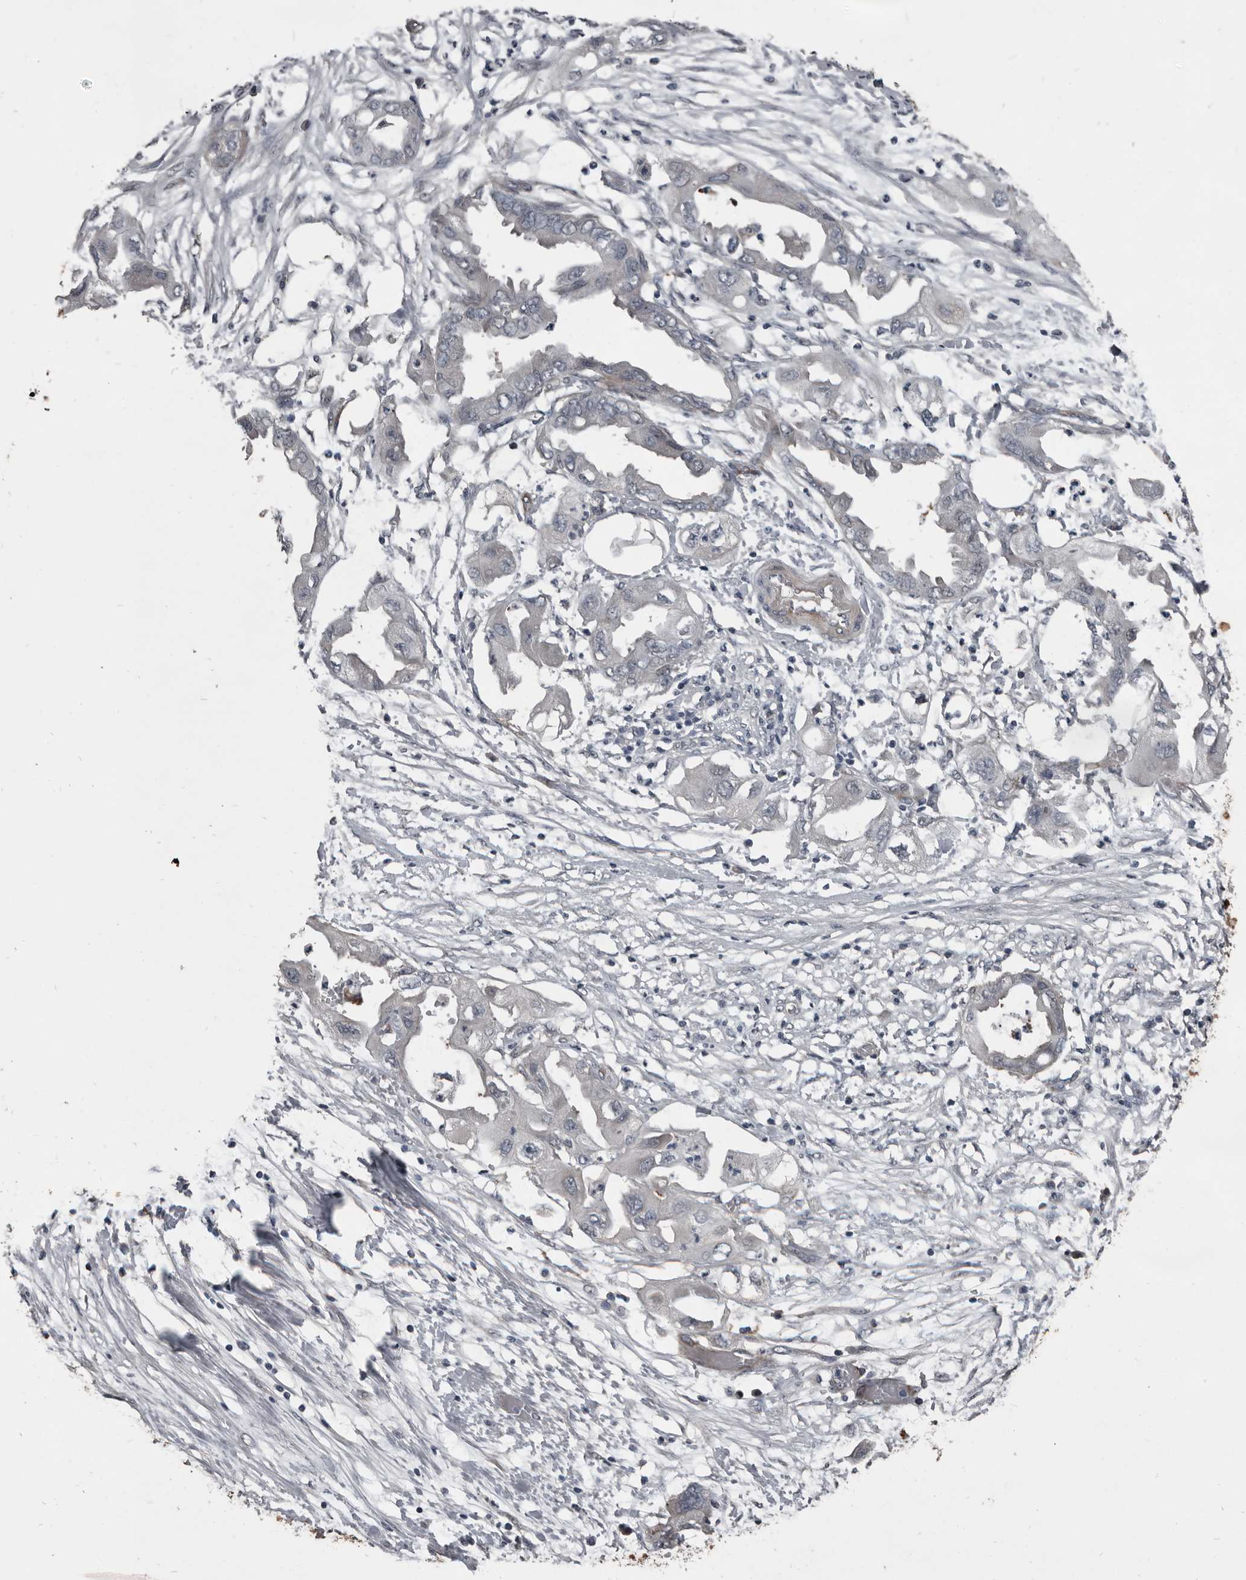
{"staining": {"intensity": "negative", "quantity": "none", "location": "none"}, "tissue": "endometrial cancer", "cell_type": "Tumor cells", "image_type": "cancer", "snomed": [{"axis": "morphology", "description": "Adenocarcinoma, NOS"}, {"axis": "morphology", "description": "Adenocarcinoma, metastatic, NOS"}, {"axis": "topography", "description": "Adipose tissue"}, {"axis": "topography", "description": "Endometrium"}], "caption": "This is an immunohistochemistry (IHC) photomicrograph of endometrial cancer. There is no positivity in tumor cells.", "gene": "C1orf216", "patient": {"sex": "female", "age": 67}}